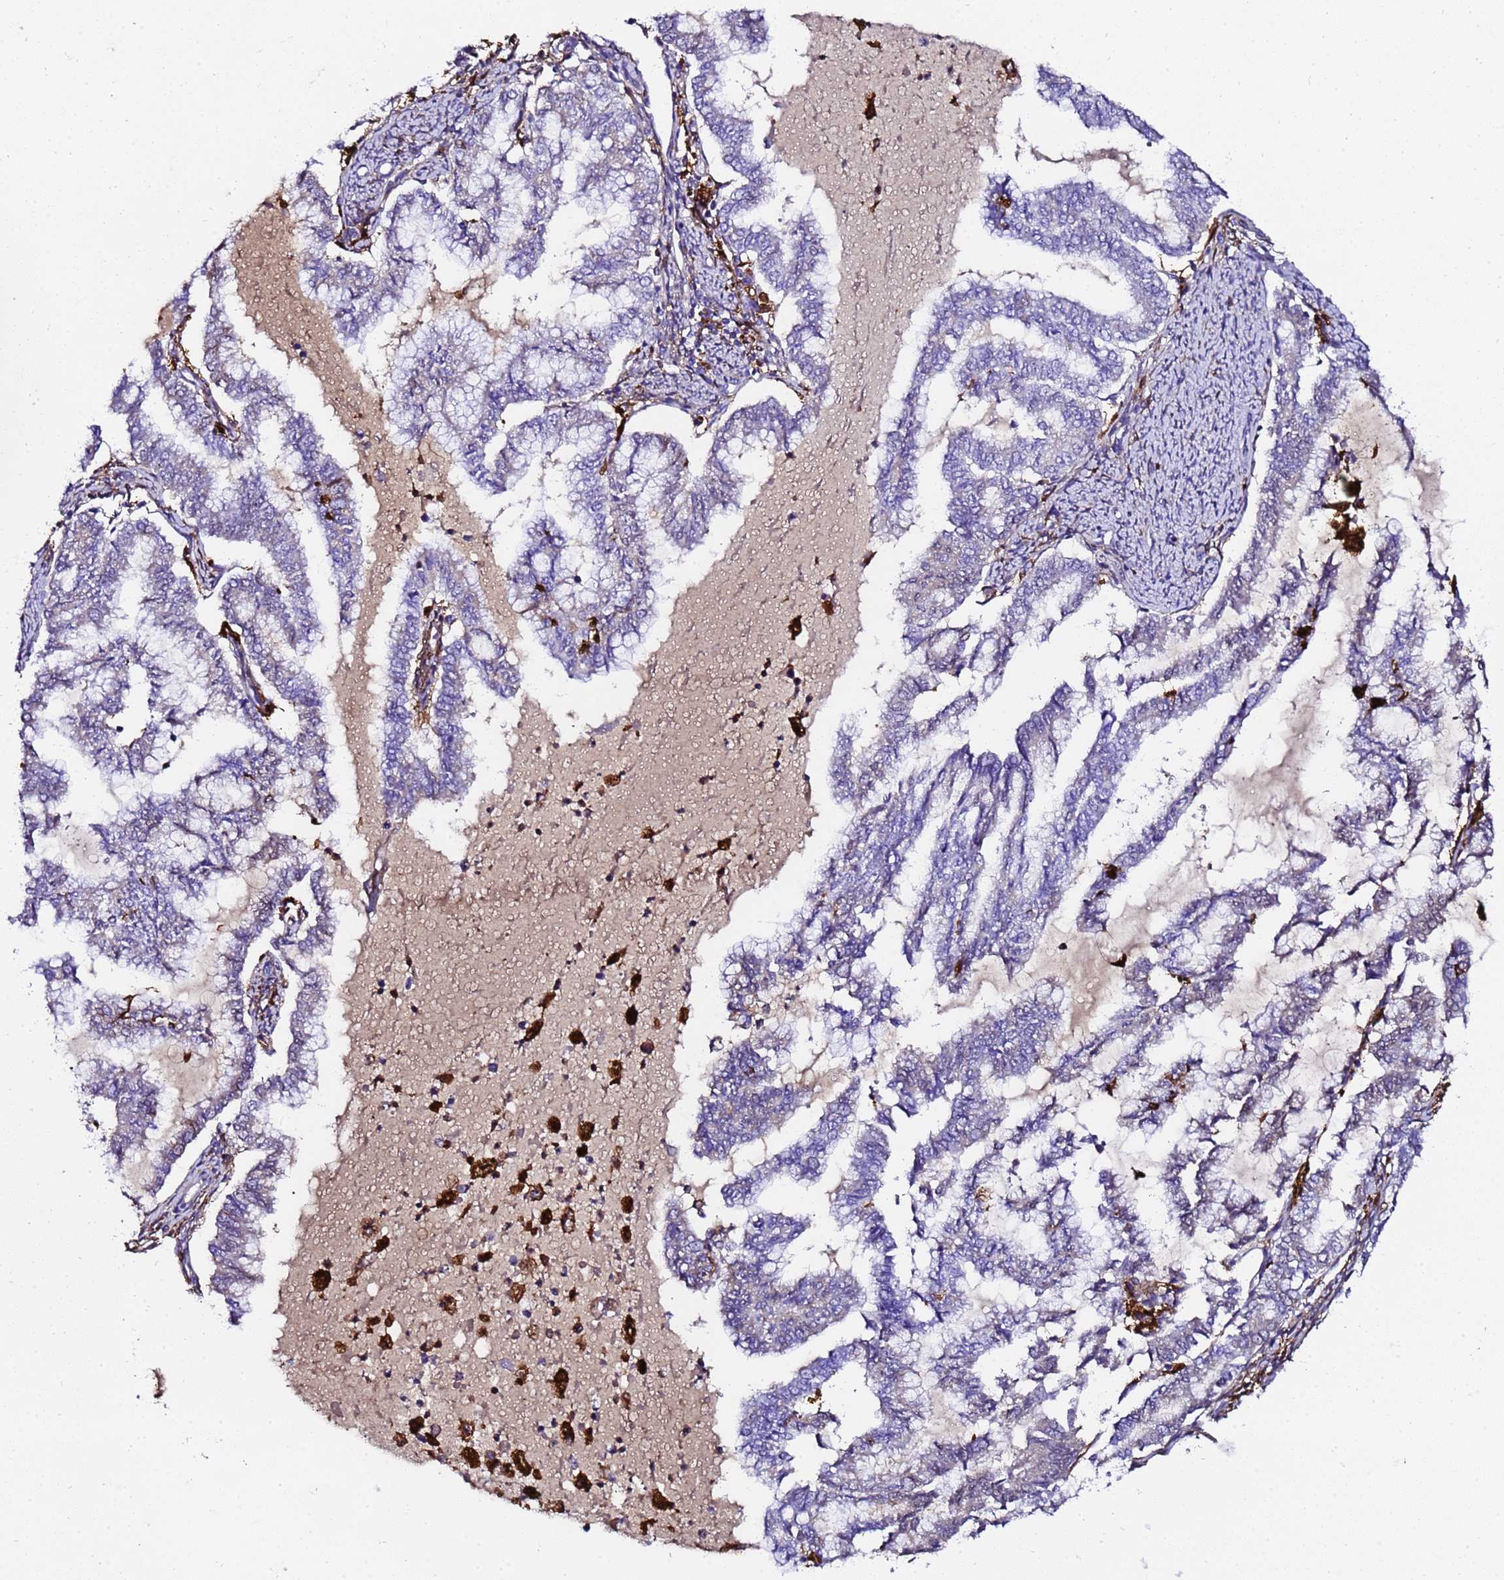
{"staining": {"intensity": "negative", "quantity": "none", "location": "none"}, "tissue": "endometrial cancer", "cell_type": "Tumor cells", "image_type": "cancer", "snomed": [{"axis": "morphology", "description": "Adenocarcinoma, NOS"}, {"axis": "topography", "description": "Endometrium"}], "caption": "The histopathology image shows no staining of tumor cells in endometrial cancer (adenocarcinoma). The staining was performed using DAB (3,3'-diaminobenzidine) to visualize the protein expression in brown, while the nuclei were stained in blue with hematoxylin (Magnification: 20x).", "gene": "FTL", "patient": {"sex": "female", "age": 79}}